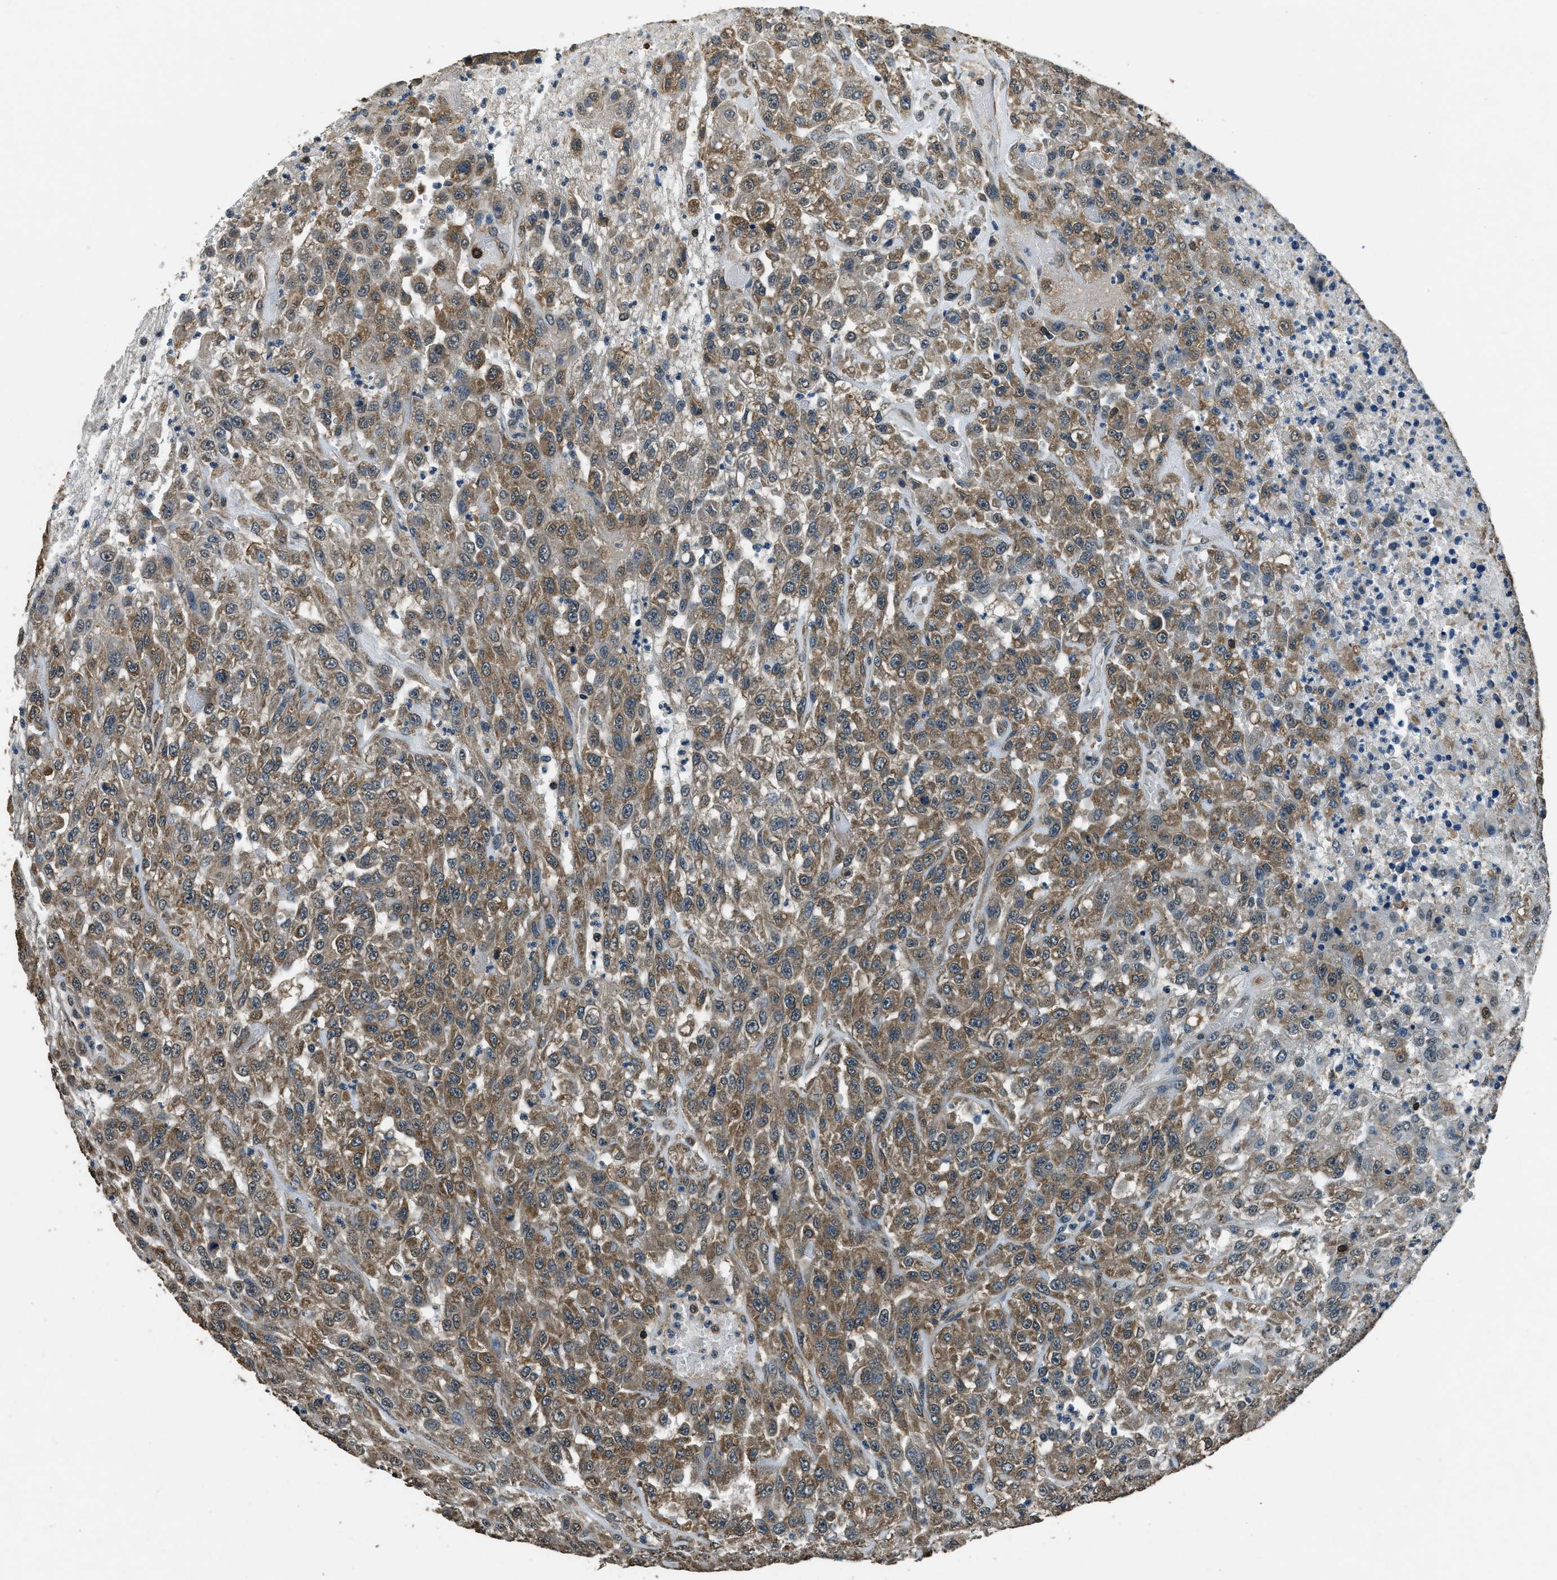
{"staining": {"intensity": "moderate", "quantity": ">75%", "location": "cytoplasmic/membranous"}, "tissue": "urothelial cancer", "cell_type": "Tumor cells", "image_type": "cancer", "snomed": [{"axis": "morphology", "description": "Urothelial carcinoma, High grade"}, {"axis": "topography", "description": "Urinary bladder"}], "caption": "Protein expression analysis of high-grade urothelial carcinoma displays moderate cytoplasmic/membranous positivity in approximately >75% of tumor cells.", "gene": "SALL3", "patient": {"sex": "male", "age": 46}}